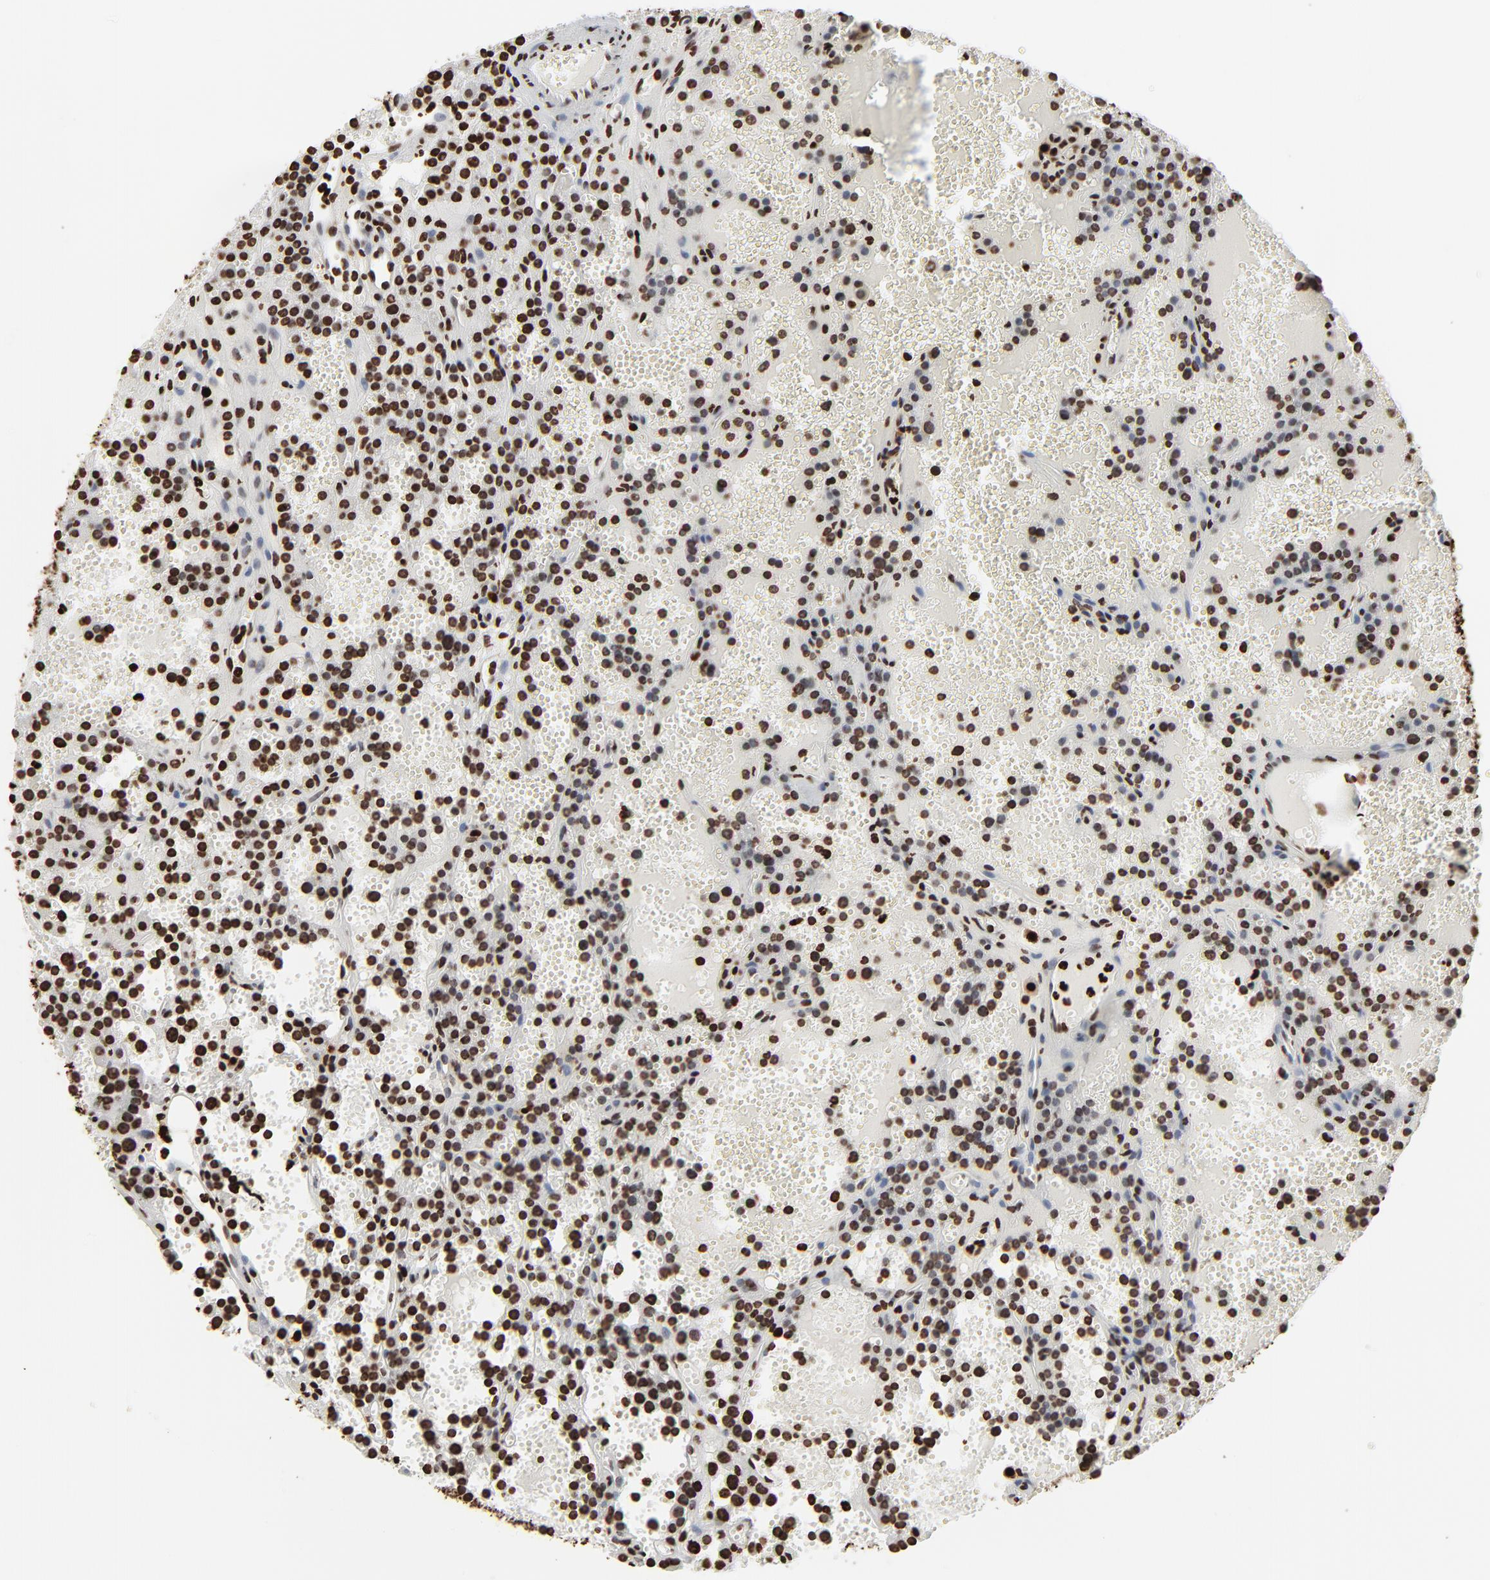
{"staining": {"intensity": "strong", "quantity": ">75%", "location": "nuclear"}, "tissue": "parathyroid gland", "cell_type": "Glandular cells", "image_type": "normal", "snomed": [{"axis": "morphology", "description": "Normal tissue, NOS"}, {"axis": "topography", "description": "Parathyroid gland"}], "caption": "Immunohistochemical staining of benign human parathyroid gland displays high levels of strong nuclear staining in approximately >75% of glandular cells. Immunohistochemistry stains the protein in brown and the nuclei are stained blue.", "gene": "H3", "patient": {"sex": "male", "age": 25}}